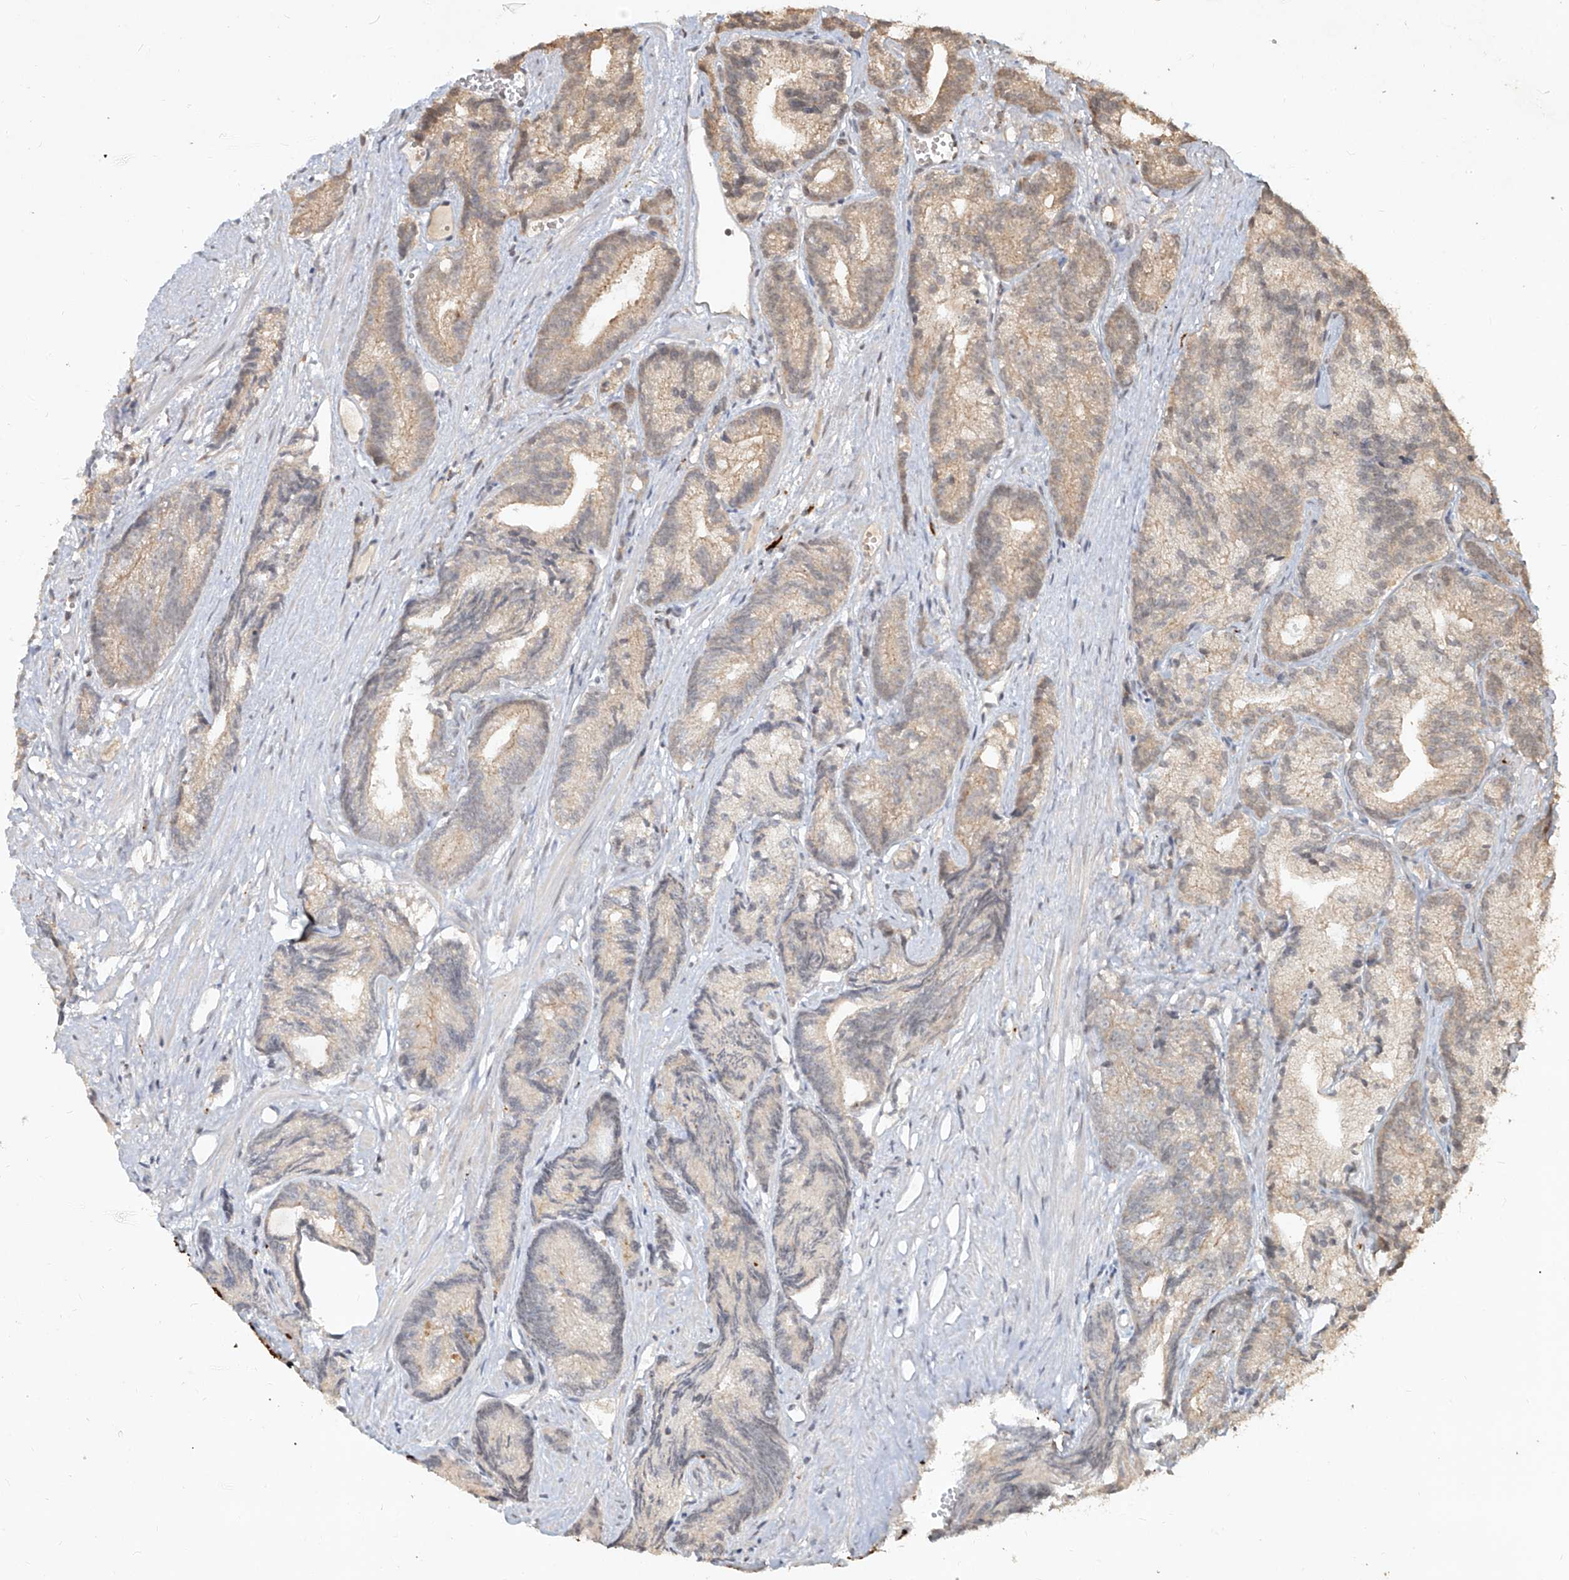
{"staining": {"intensity": "weak", "quantity": "25%-75%", "location": "cytoplasmic/membranous"}, "tissue": "prostate cancer", "cell_type": "Tumor cells", "image_type": "cancer", "snomed": [{"axis": "morphology", "description": "Adenocarcinoma, Low grade"}, {"axis": "topography", "description": "Prostate"}], "caption": "IHC micrograph of human prostate cancer (low-grade adenocarcinoma) stained for a protein (brown), which displays low levels of weak cytoplasmic/membranous staining in approximately 25%-75% of tumor cells.", "gene": "UBE2K", "patient": {"sex": "male", "age": 89}}